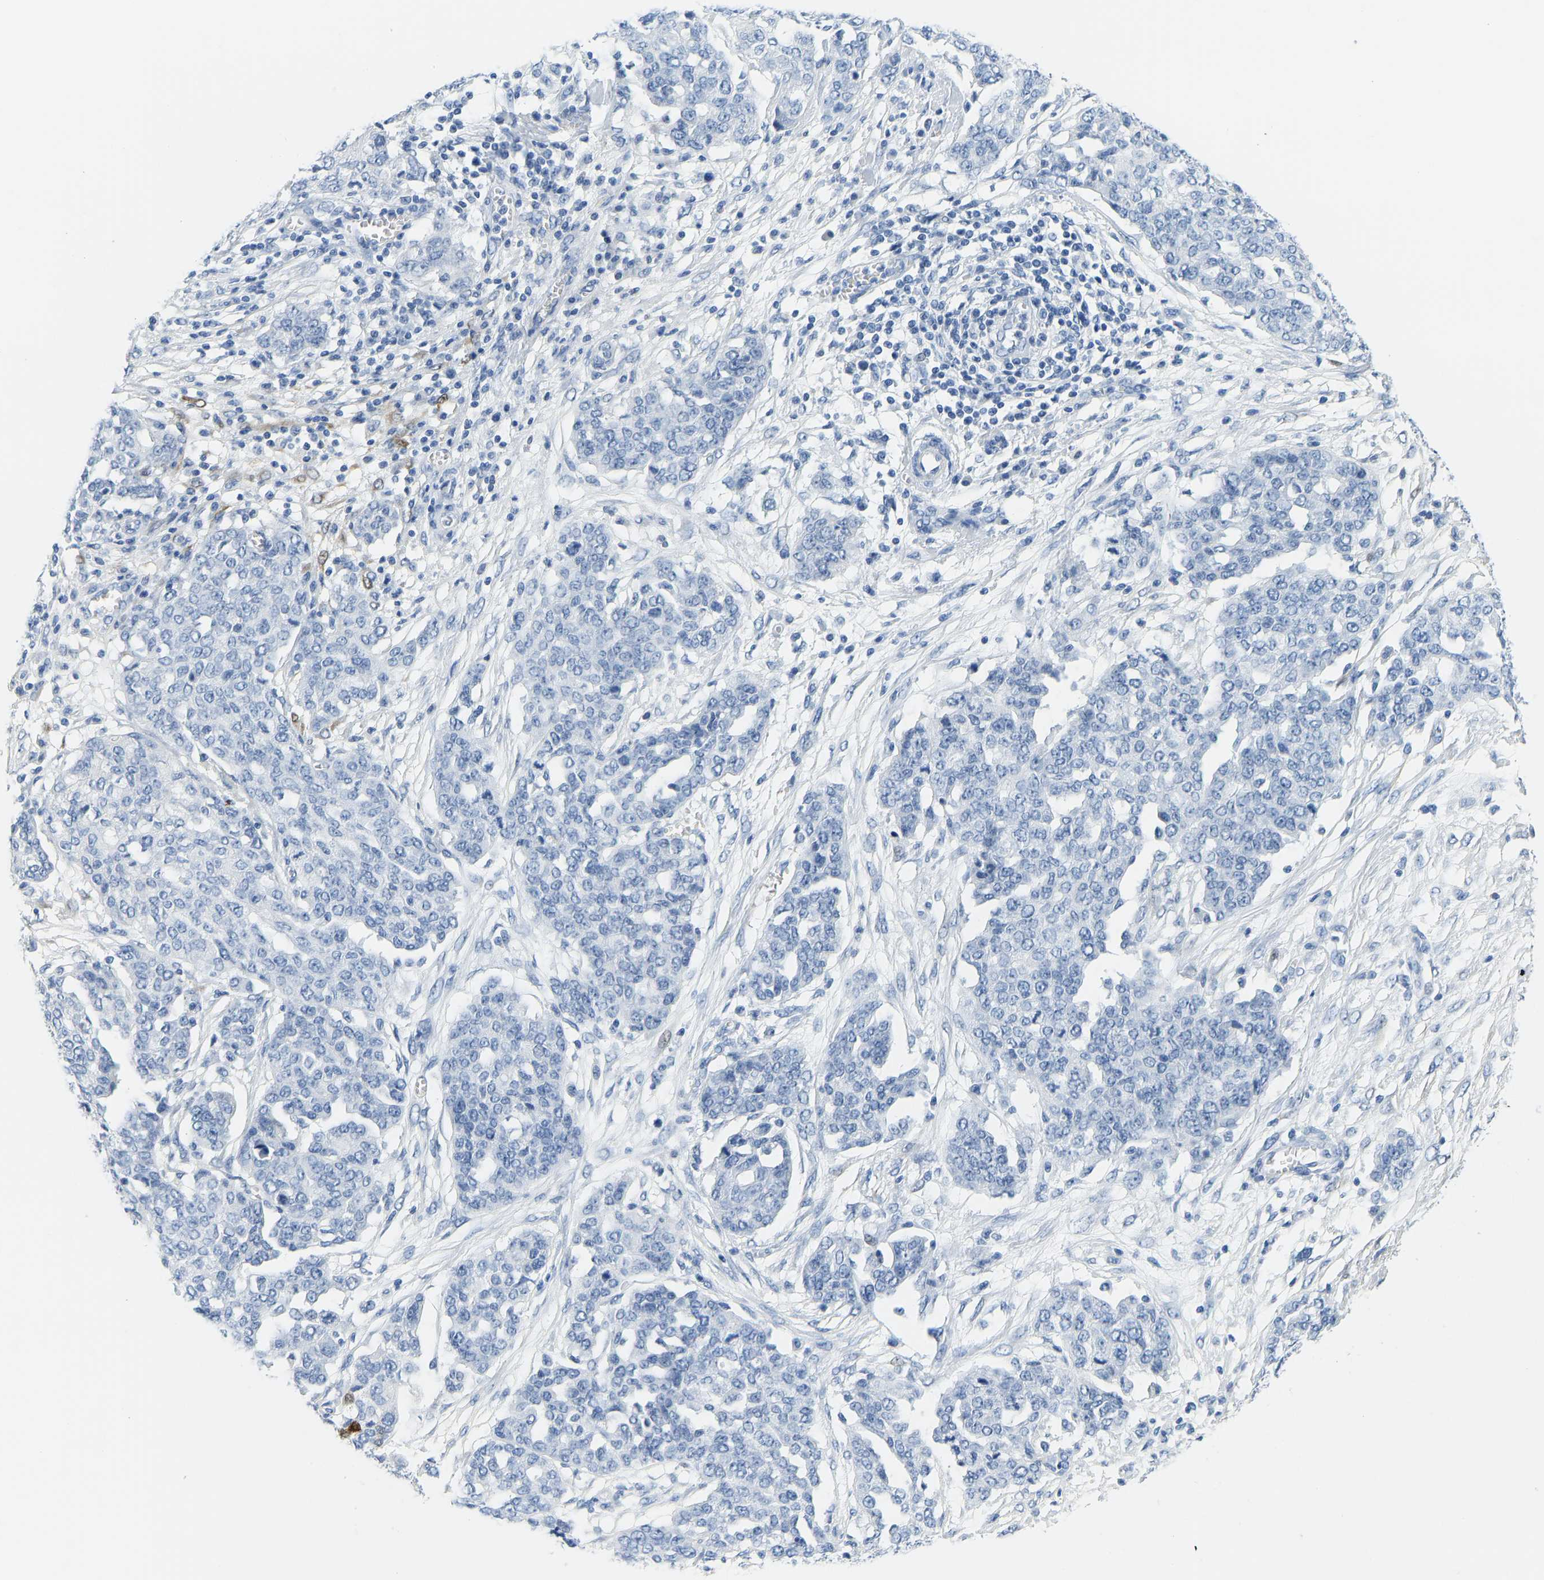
{"staining": {"intensity": "negative", "quantity": "none", "location": "none"}, "tissue": "ovarian cancer", "cell_type": "Tumor cells", "image_type": "cancer", "snomed": [{"axis": "morphology", "description": "Cystadenocarcinoma, serous, NOS"}, {"axis": "topography", "description": "Soft tissue"}, {"axis": "topography", "description": "Ovary"}], "caption": "Immunohistochemistry histopathology image of ovarian cancer (serous cystadenocarcinoma) stained for a protein (brown), which shows no staining in tumor cells.", "gene": "SERPINB3", "patient": {"sex": "female", "age": 57}}